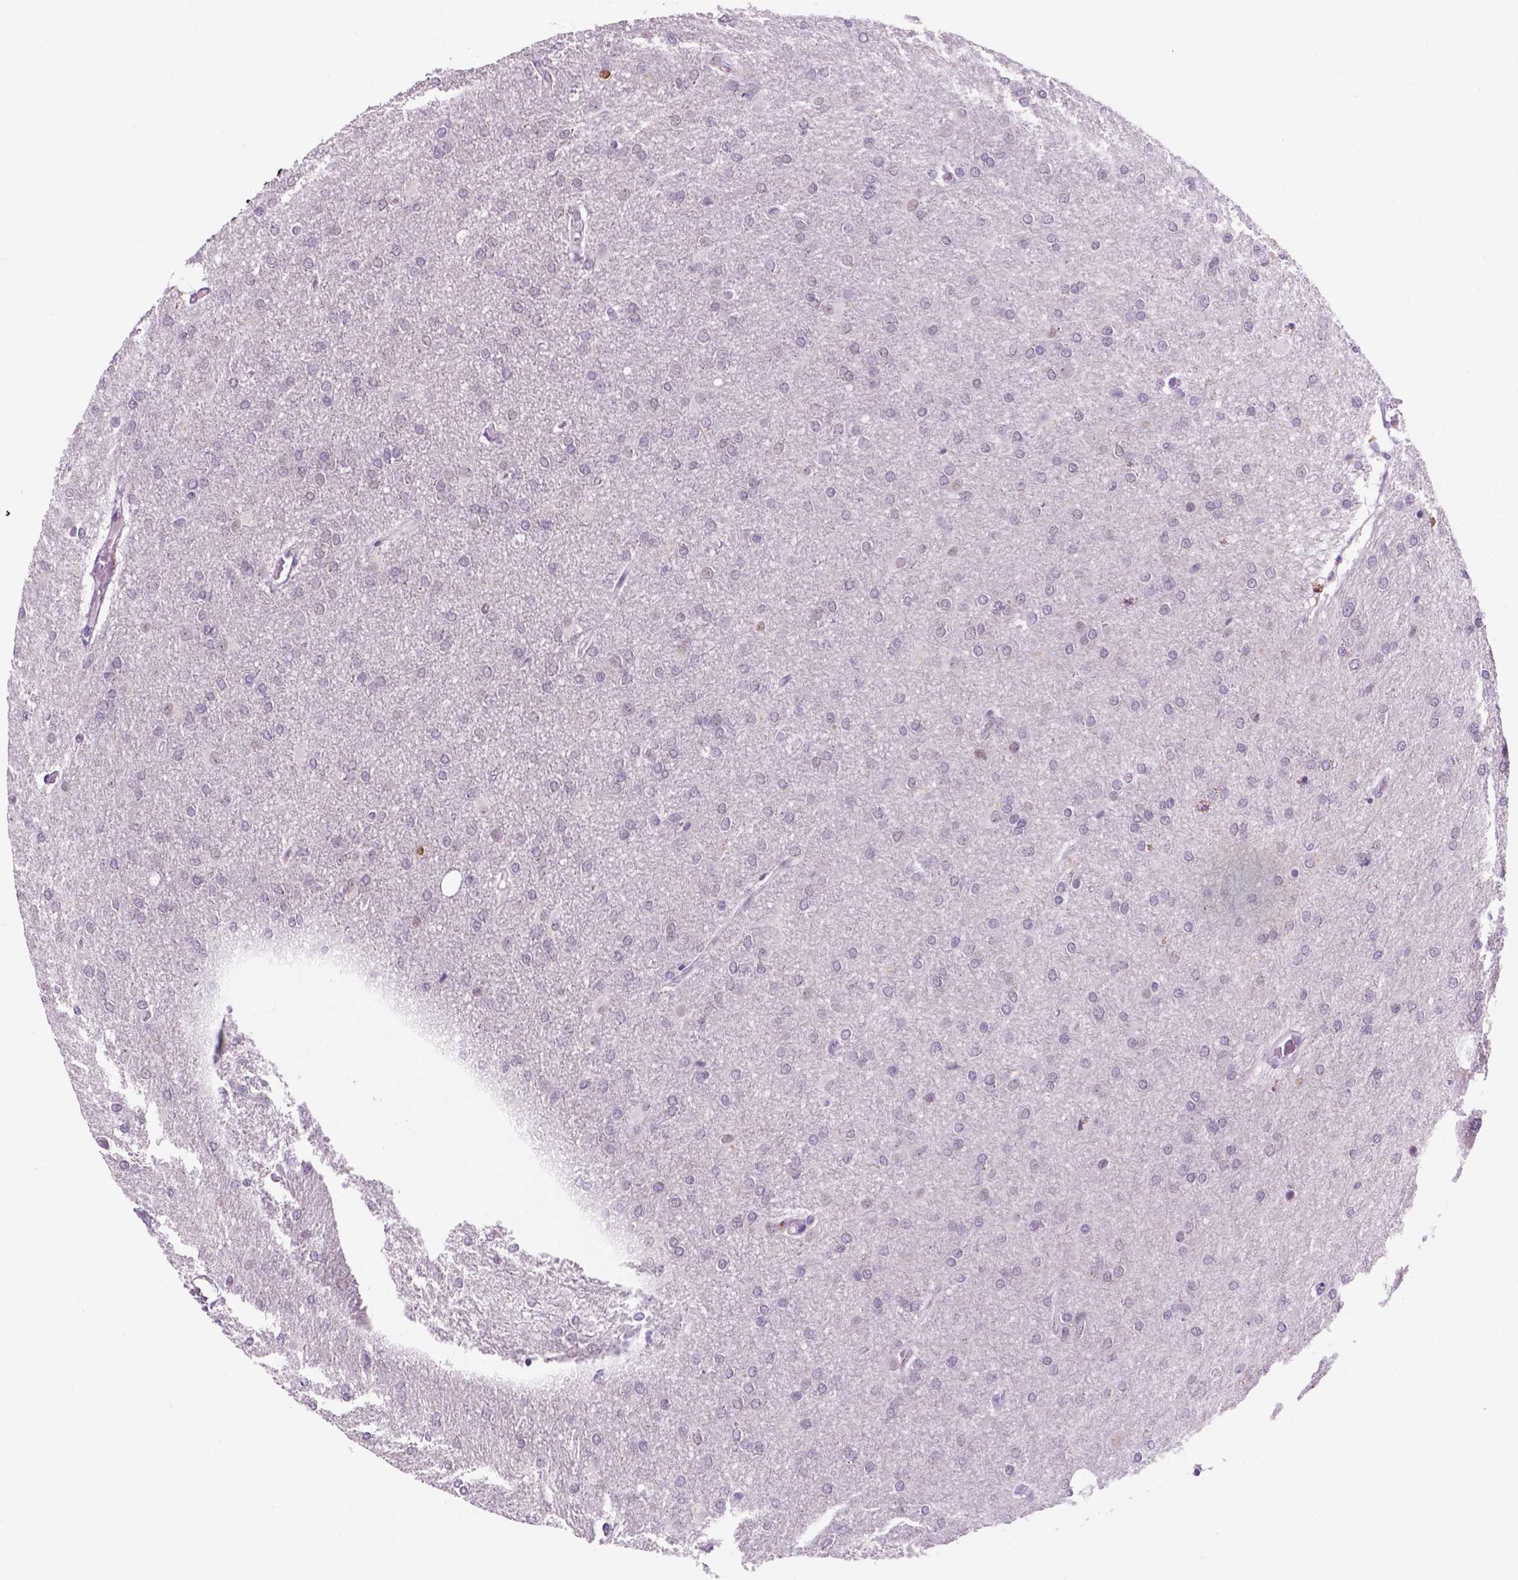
{"staining": {"intensity": "negative", "quantity": "none", "location": "none"}, "tissue": "glioma", "cell_type": "Tumor cells", "image_type": "cancer", "snomed": [{"axis": "morphology", "description": "Glioma, malignant, High grade"}, {"axis": "topography", "description": "Cerebral cortex"}], "caption": "An immunohistochemistry (IHC) histopathology image of glioma is shown. There is no staining in tumor cells of glioma.", "gene": "NCAPH2", "patient": {"sex": "male", "age": 70}}